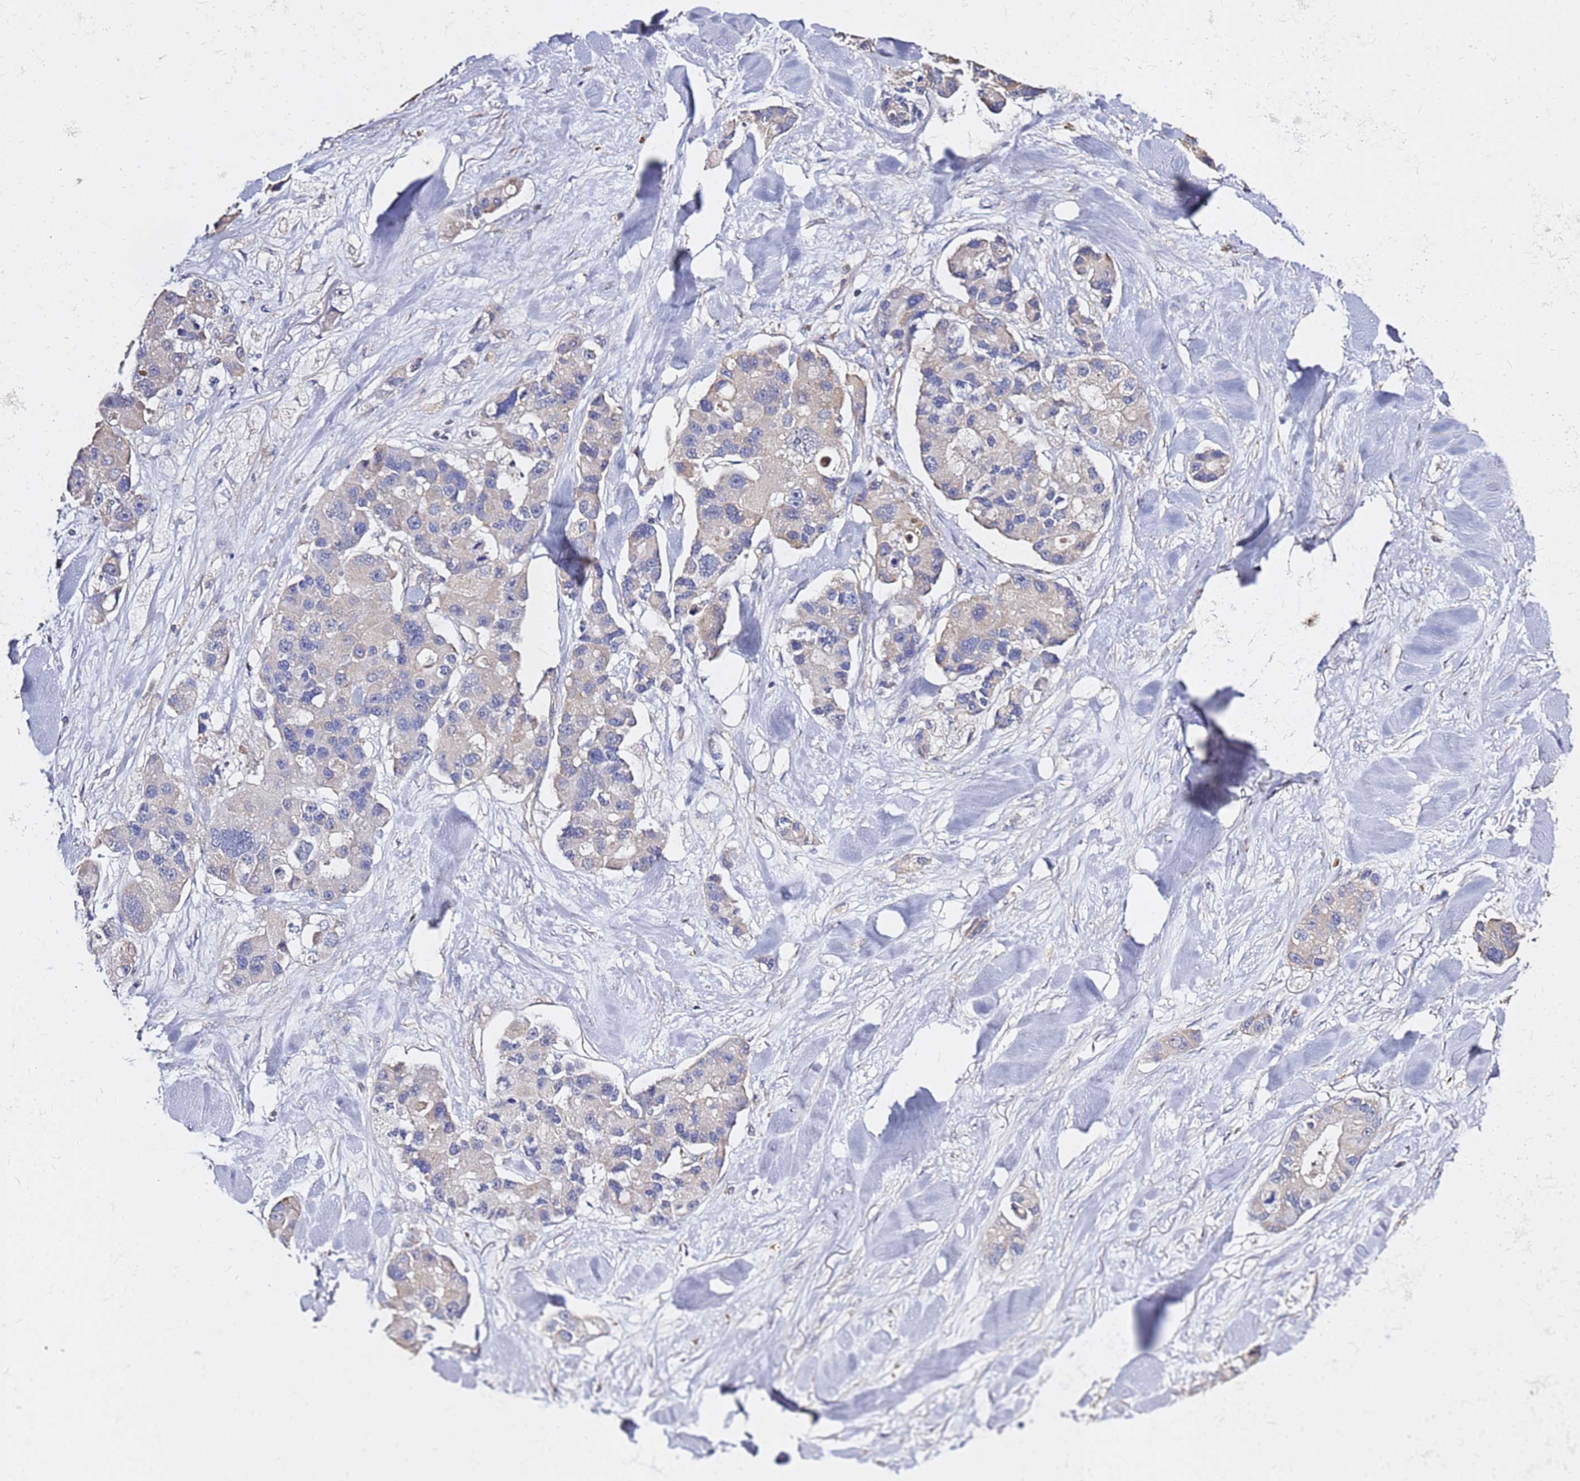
{"staining": {"intensity": "negative", "quantity": "none", "location": "none"}, "tissue": "lung cancer", "cell_type": "Tumor cells", "image_type": "cancer", "snomed": [{"axis": "morphology", "description": "Adenocarcinoma, NOS"}, {"axis": "topography", "description": "Lung"}], "caption": "Tumor cells are negative for brown protein staining in lung cancer.", "gene": "EXD3", "patient": {"sex": "female", "age": 54}}